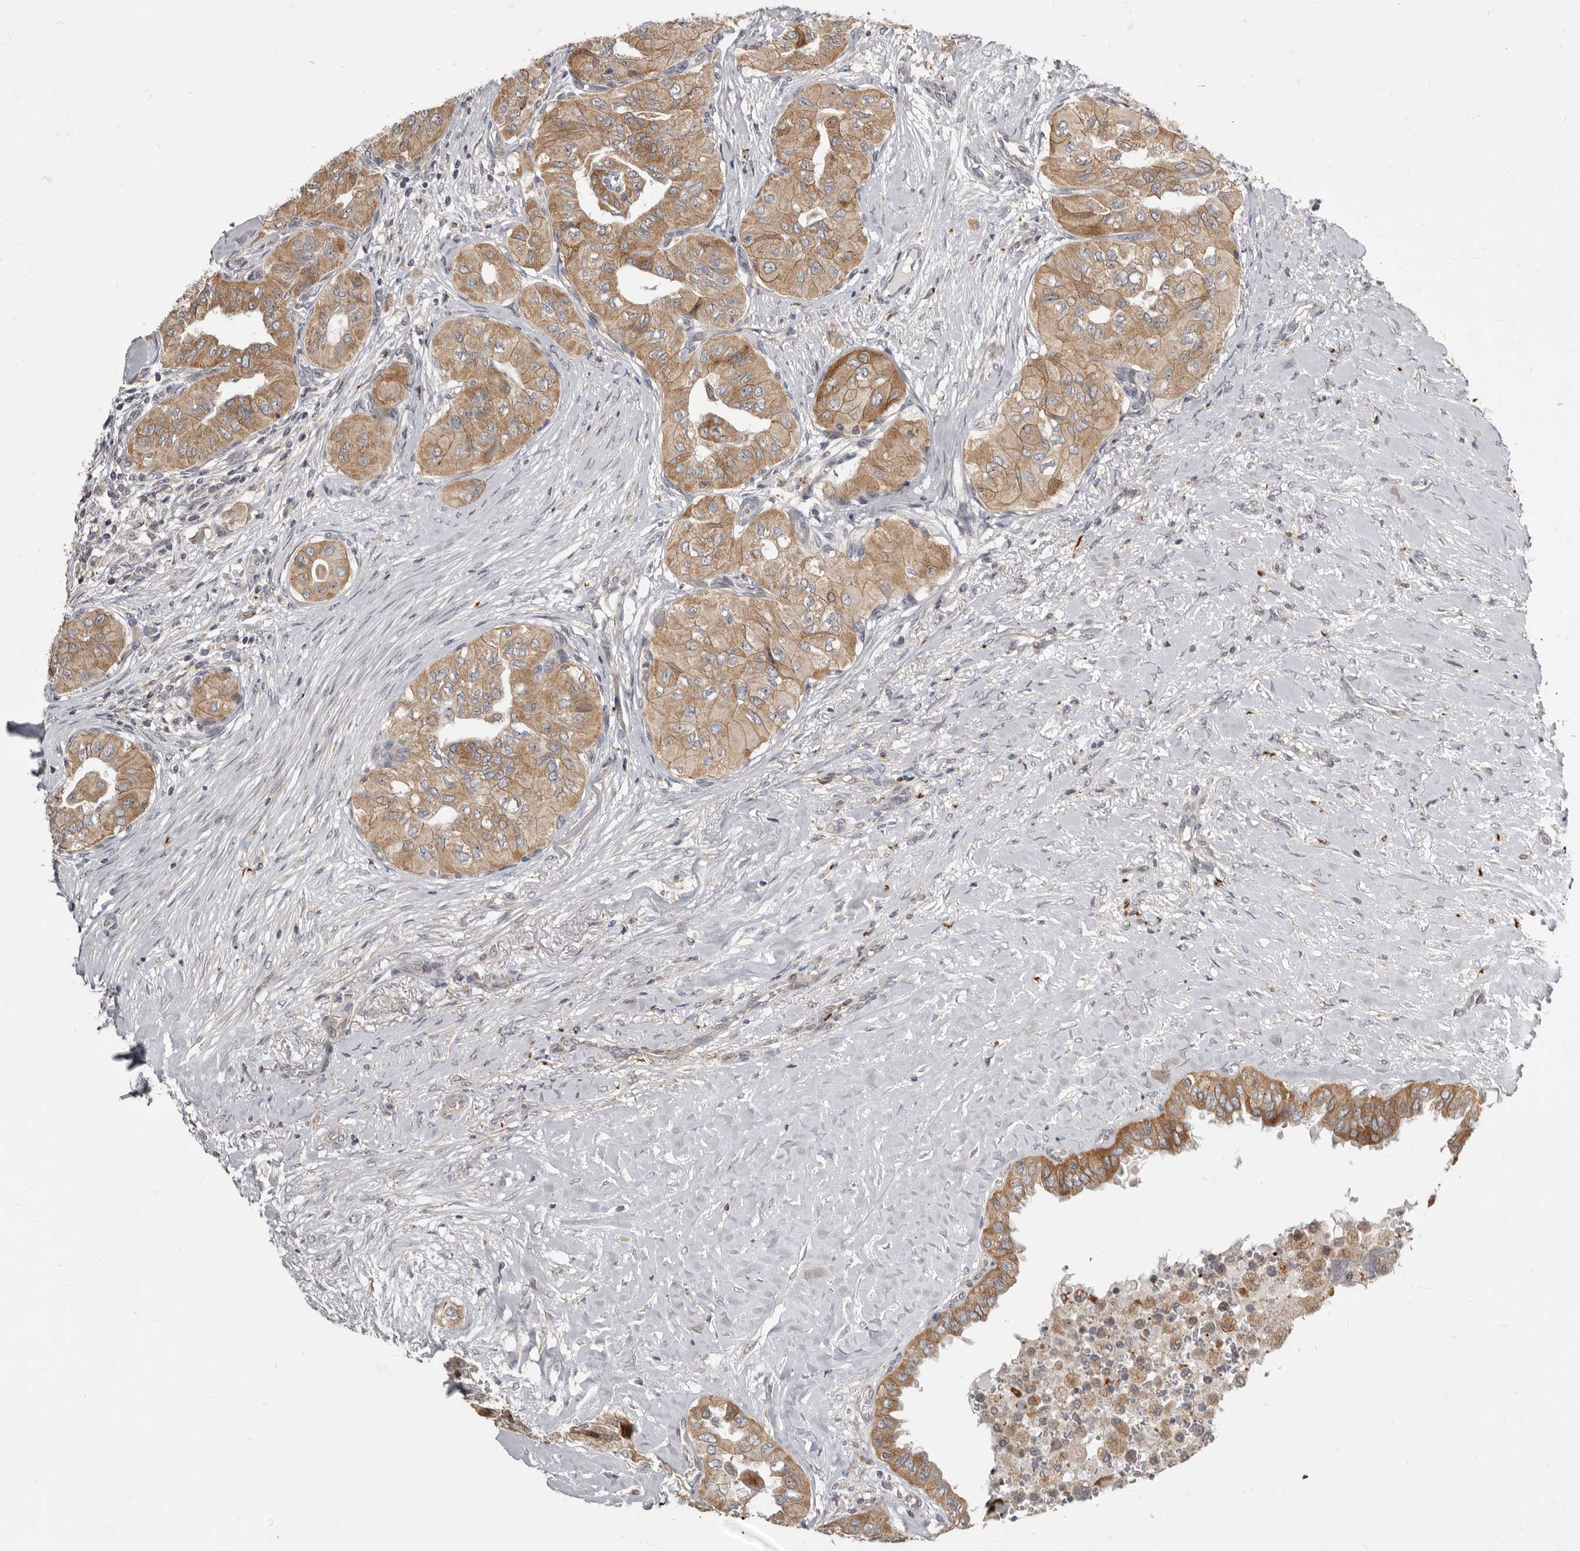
{"staining": {"intensity": "weak", "quantity": ">75%", "location": "cytoplasmic/membranous"}, "tissue": "thyroid cancer", "cell_type": "Tumor cells", "image_type": "cancer", "snomed": [{"axis": "morphology", "description": "Papillary adenocarcinoma, NOS"}, {"axis": "topography", "description": "Thyroid gland"}], "caption": "This image demonstrates IHC staining of human thyroid papillary adenocarcinoma, with low weak cytoplasmic/membranous positivity in approximately >75% of tumor cells.", "gene": "SMC4", "patient": {"sex": "female", "age": 59}}